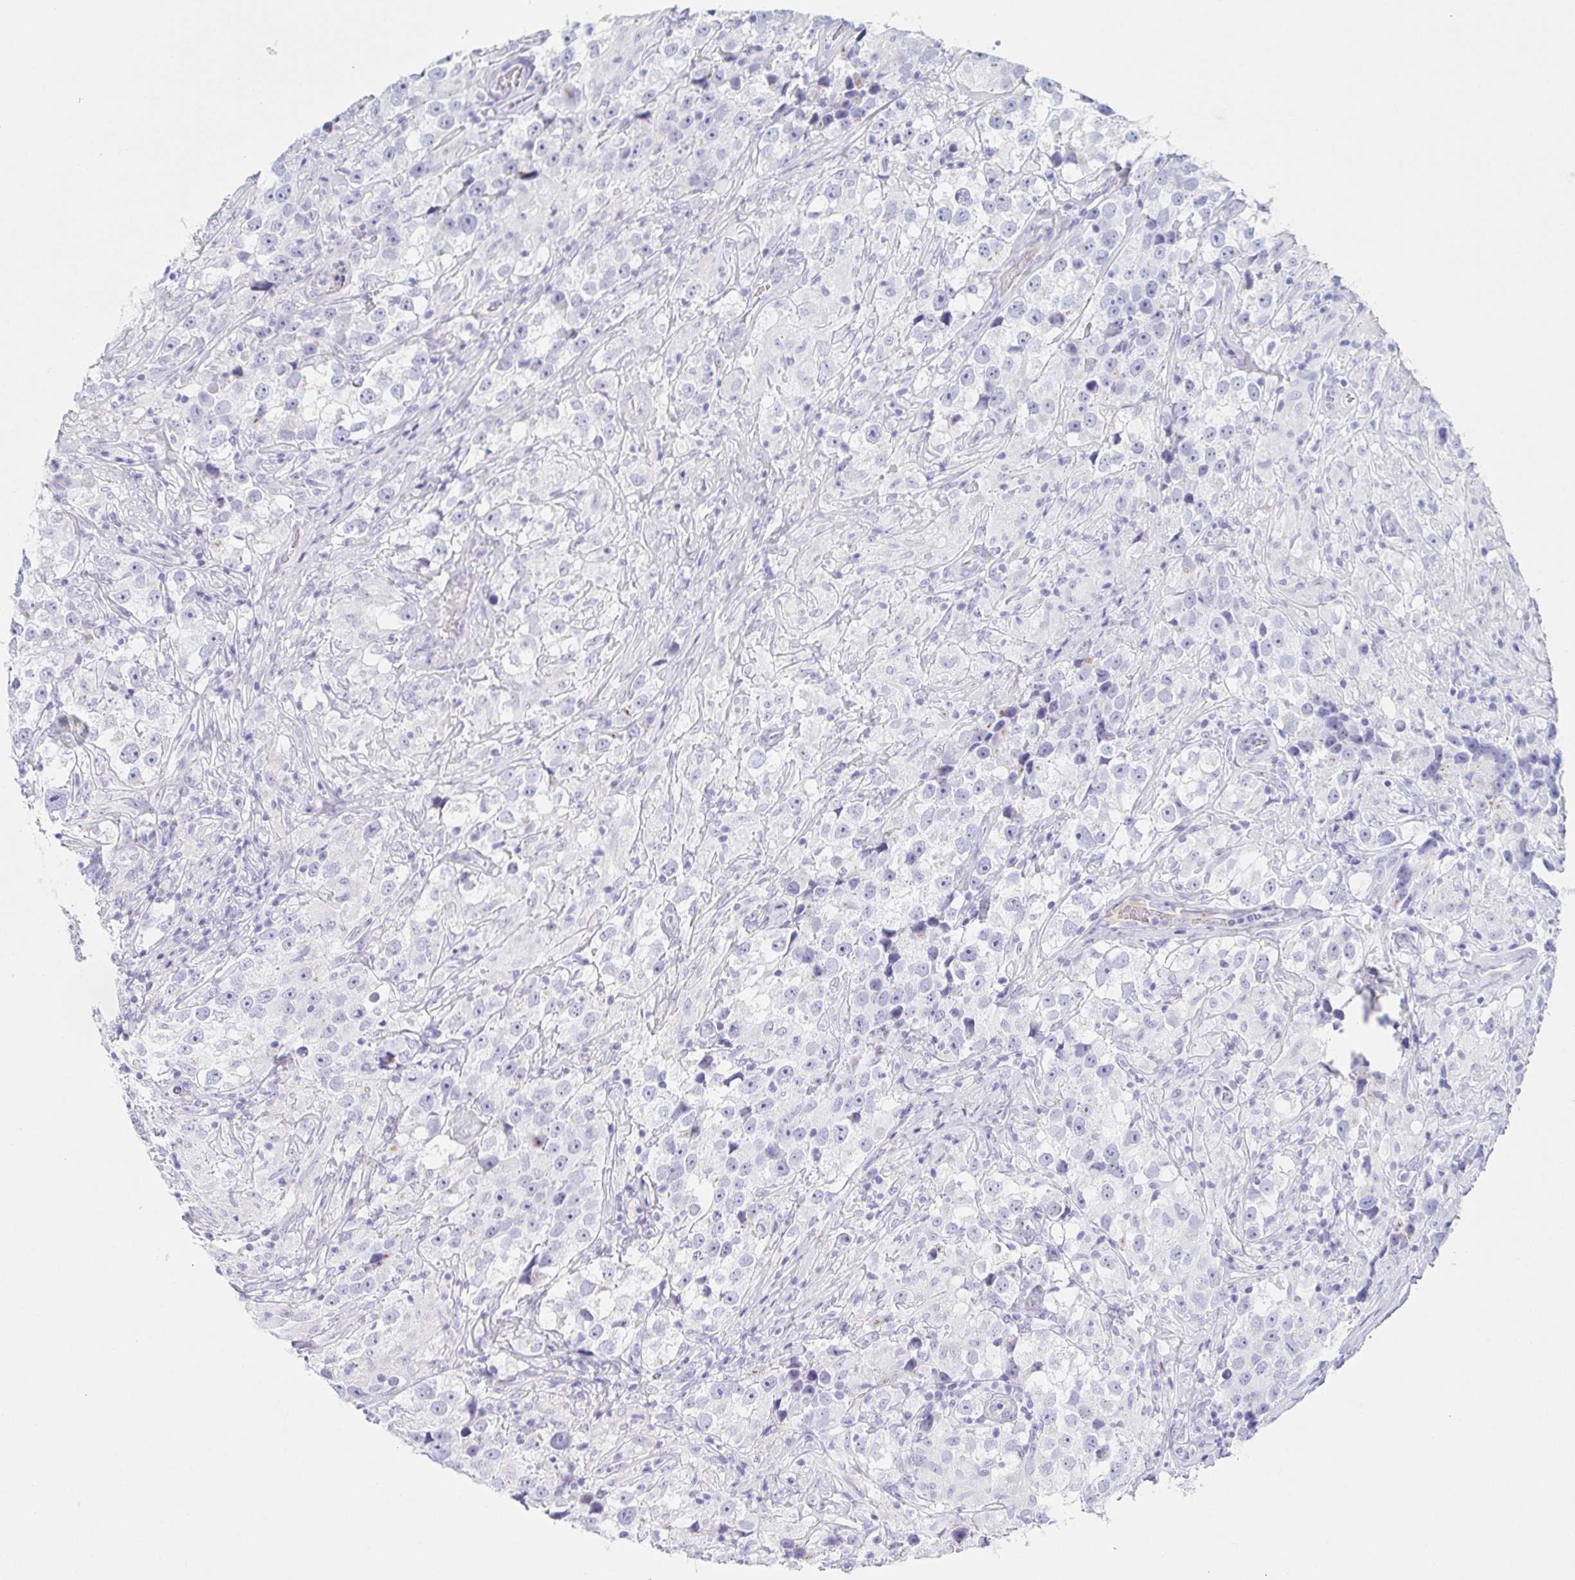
{"staining": {"intensity": "negative", "quantity": "none", "location": "none"}, "tissue": "testis cancer", "cell_type": "Tumor cells", "image_type": "cancer", "snomed": [{"axis": "morphology", "description": "Seminoma, NOS"}, {"axis": "topography", "description": "Testis"}], "caption": "Tumor cells show no significant expression in testis cancer (seminoma).", "gene": "LDLRAD1", "patient": {"sex": "male", "age": 46}}